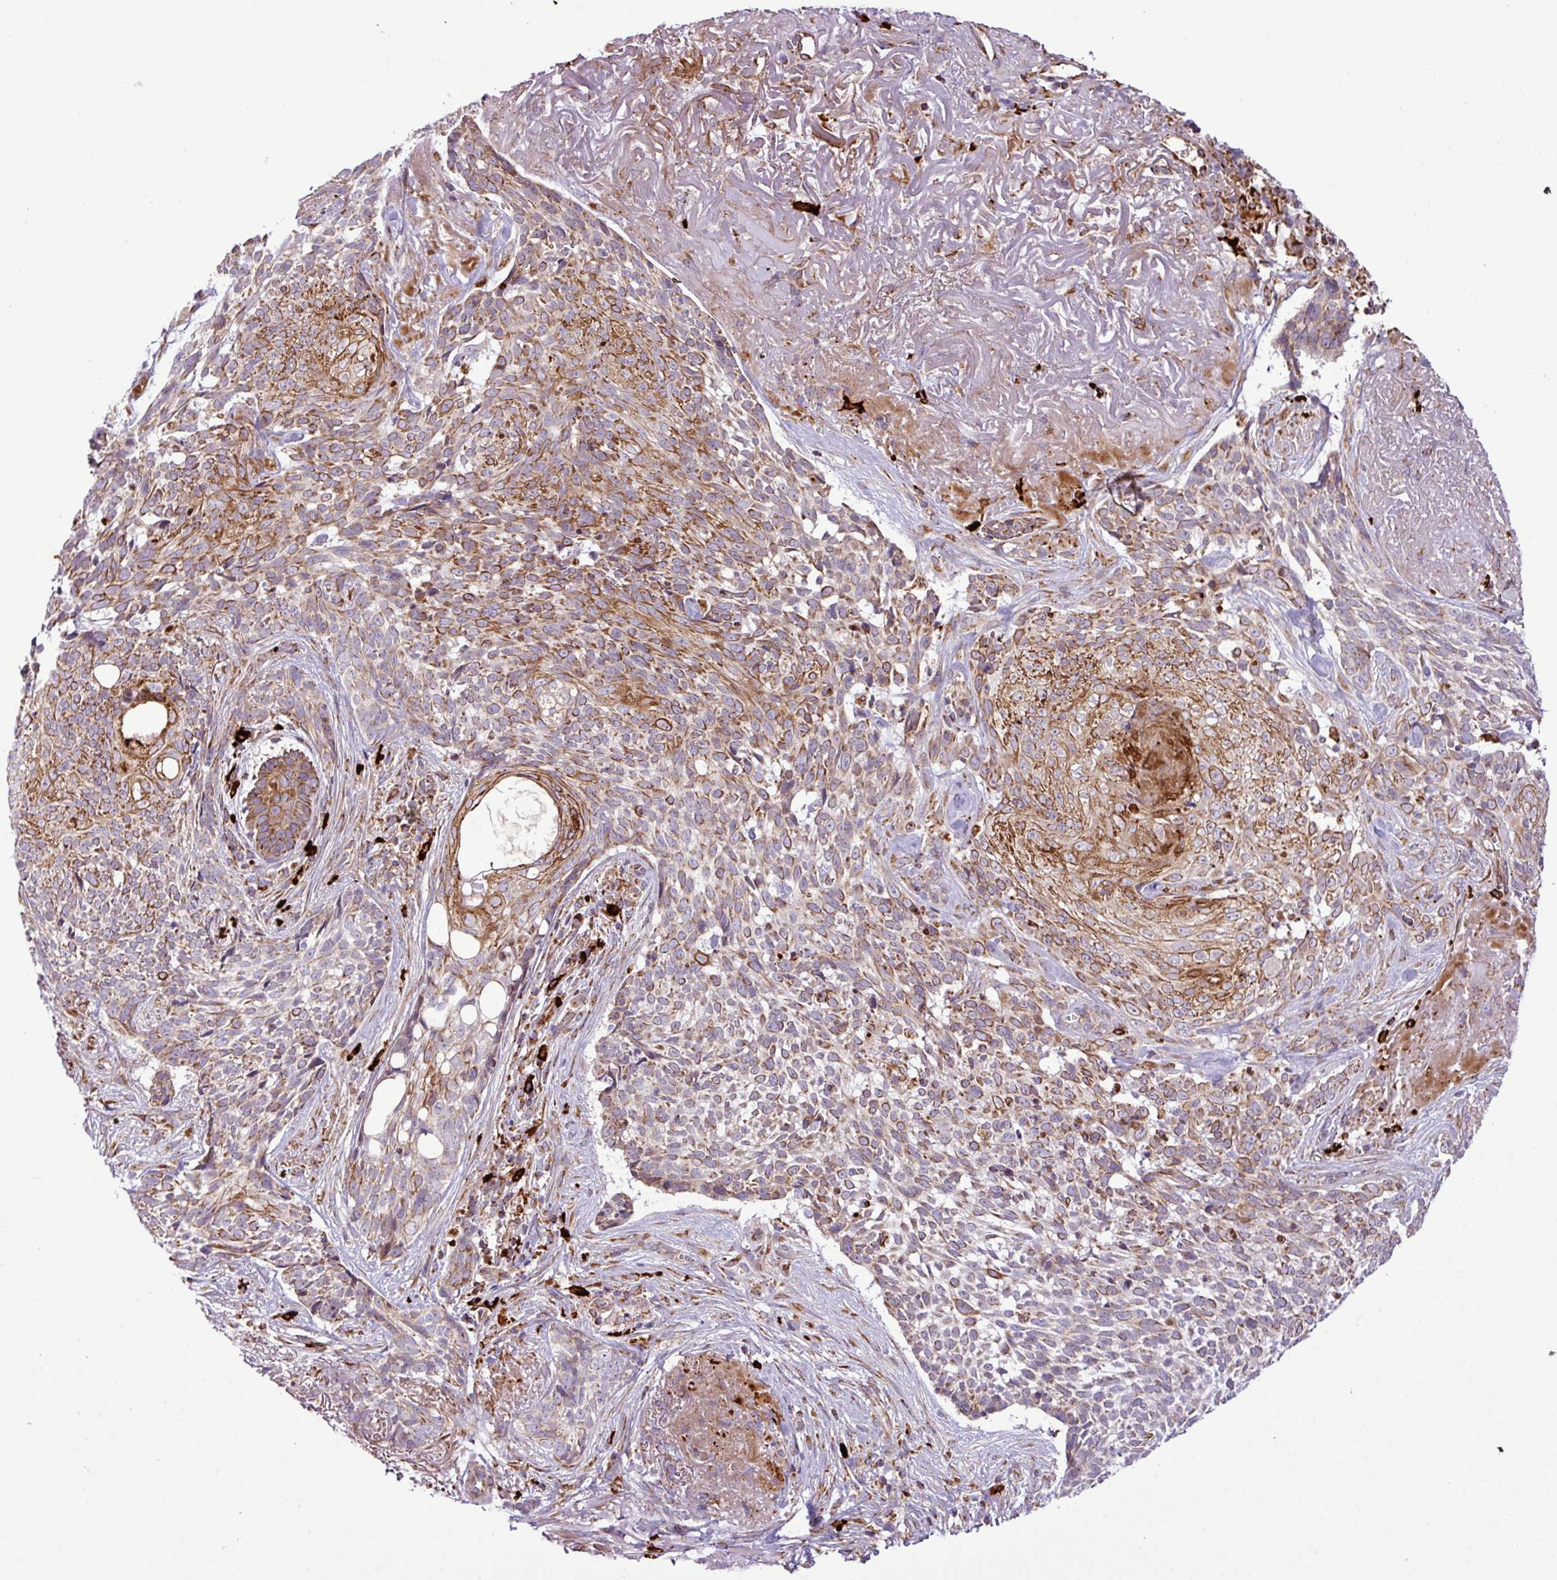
{"staining": {"intensity": "moderate", "quantity": ">75%", "location": "cytoplasmic/membranous"}, "tissue": "skin cancer", "cell_type": "Tumor cells", "image_type": "cancer", "snomed": [{"axis": "morphology", "description": "Basal cell carcinoma"}, {"axis": "topography", "description": "Skin"}, {"axis": "topography", "description": "Skin of face"}], "caption": "IHC staining of basal cell carcinoma (skin), which displays medium levels of moderate cytoplasmic/membranous expression in about >75% of tumor cells indicating moderate cytoplasmic/membranous protein staining. The staining was performed using DAB (3,3'-diaminobenzidine) (brown) for protein detection and nuclei were counterstained in hematoxylin (blue).", "gene": "ZNF569", "patient": {"sex": "female", "age": 95}}